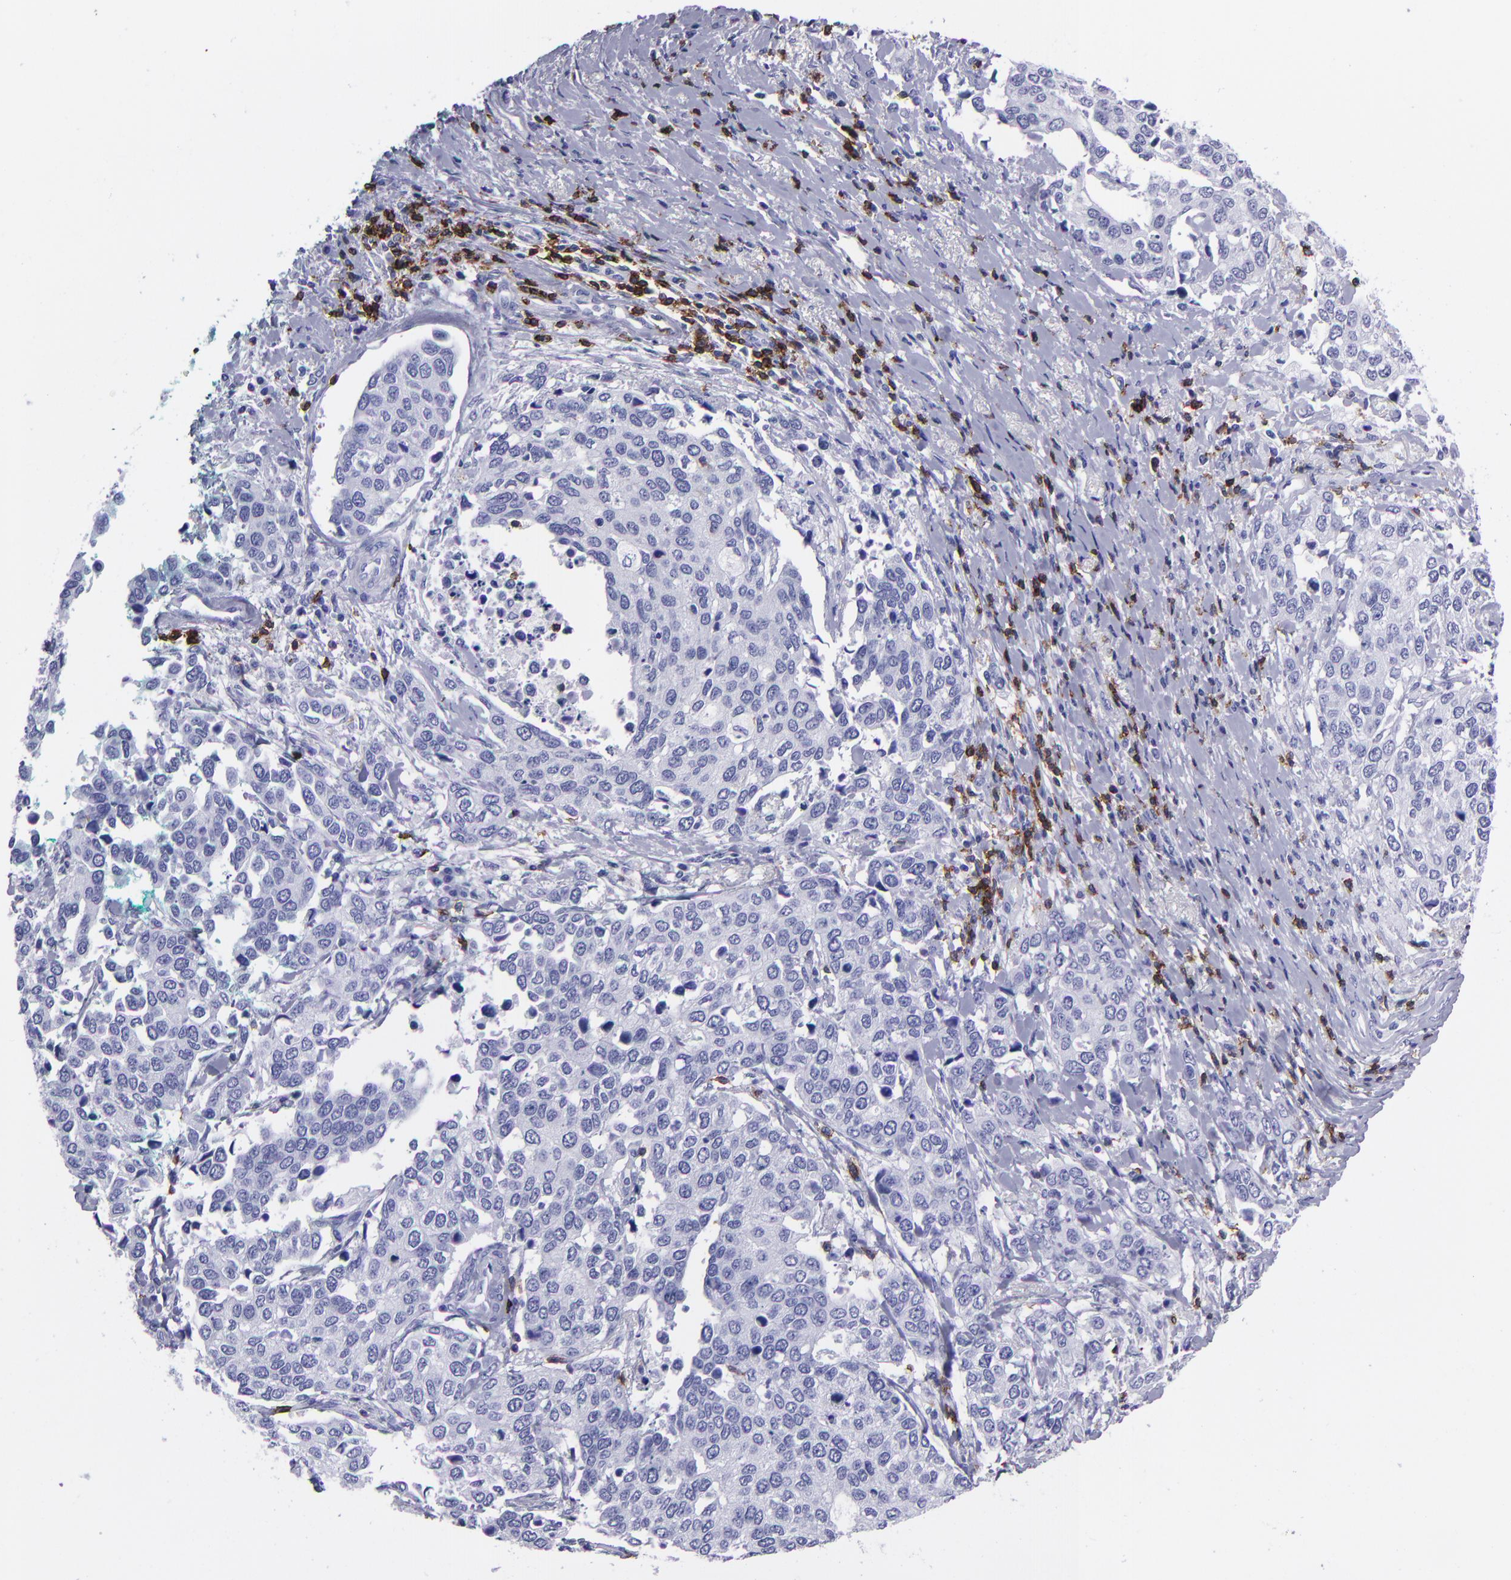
{"staining": {"intensity": "negative", "quantity": "none", "location": "none"}, "tissue": "cervical cancer", "cell_type": "Tumor cells", "image_type": "cancer", "snomed": [{"axis": "morphology", "description": "Squamous cell carcinoma, NOS"}, {"axis": "topography", "description": "Cervix"}], "caption": "High power microscopy micrograph of an immunohistochemistry (IHC) photomicrograph of cervical cancer (squamous cell carcinoma), revealing no significant expression in tumor cells.", "gene": "CD6", "patient": {"sex": "female", "age": 54}}